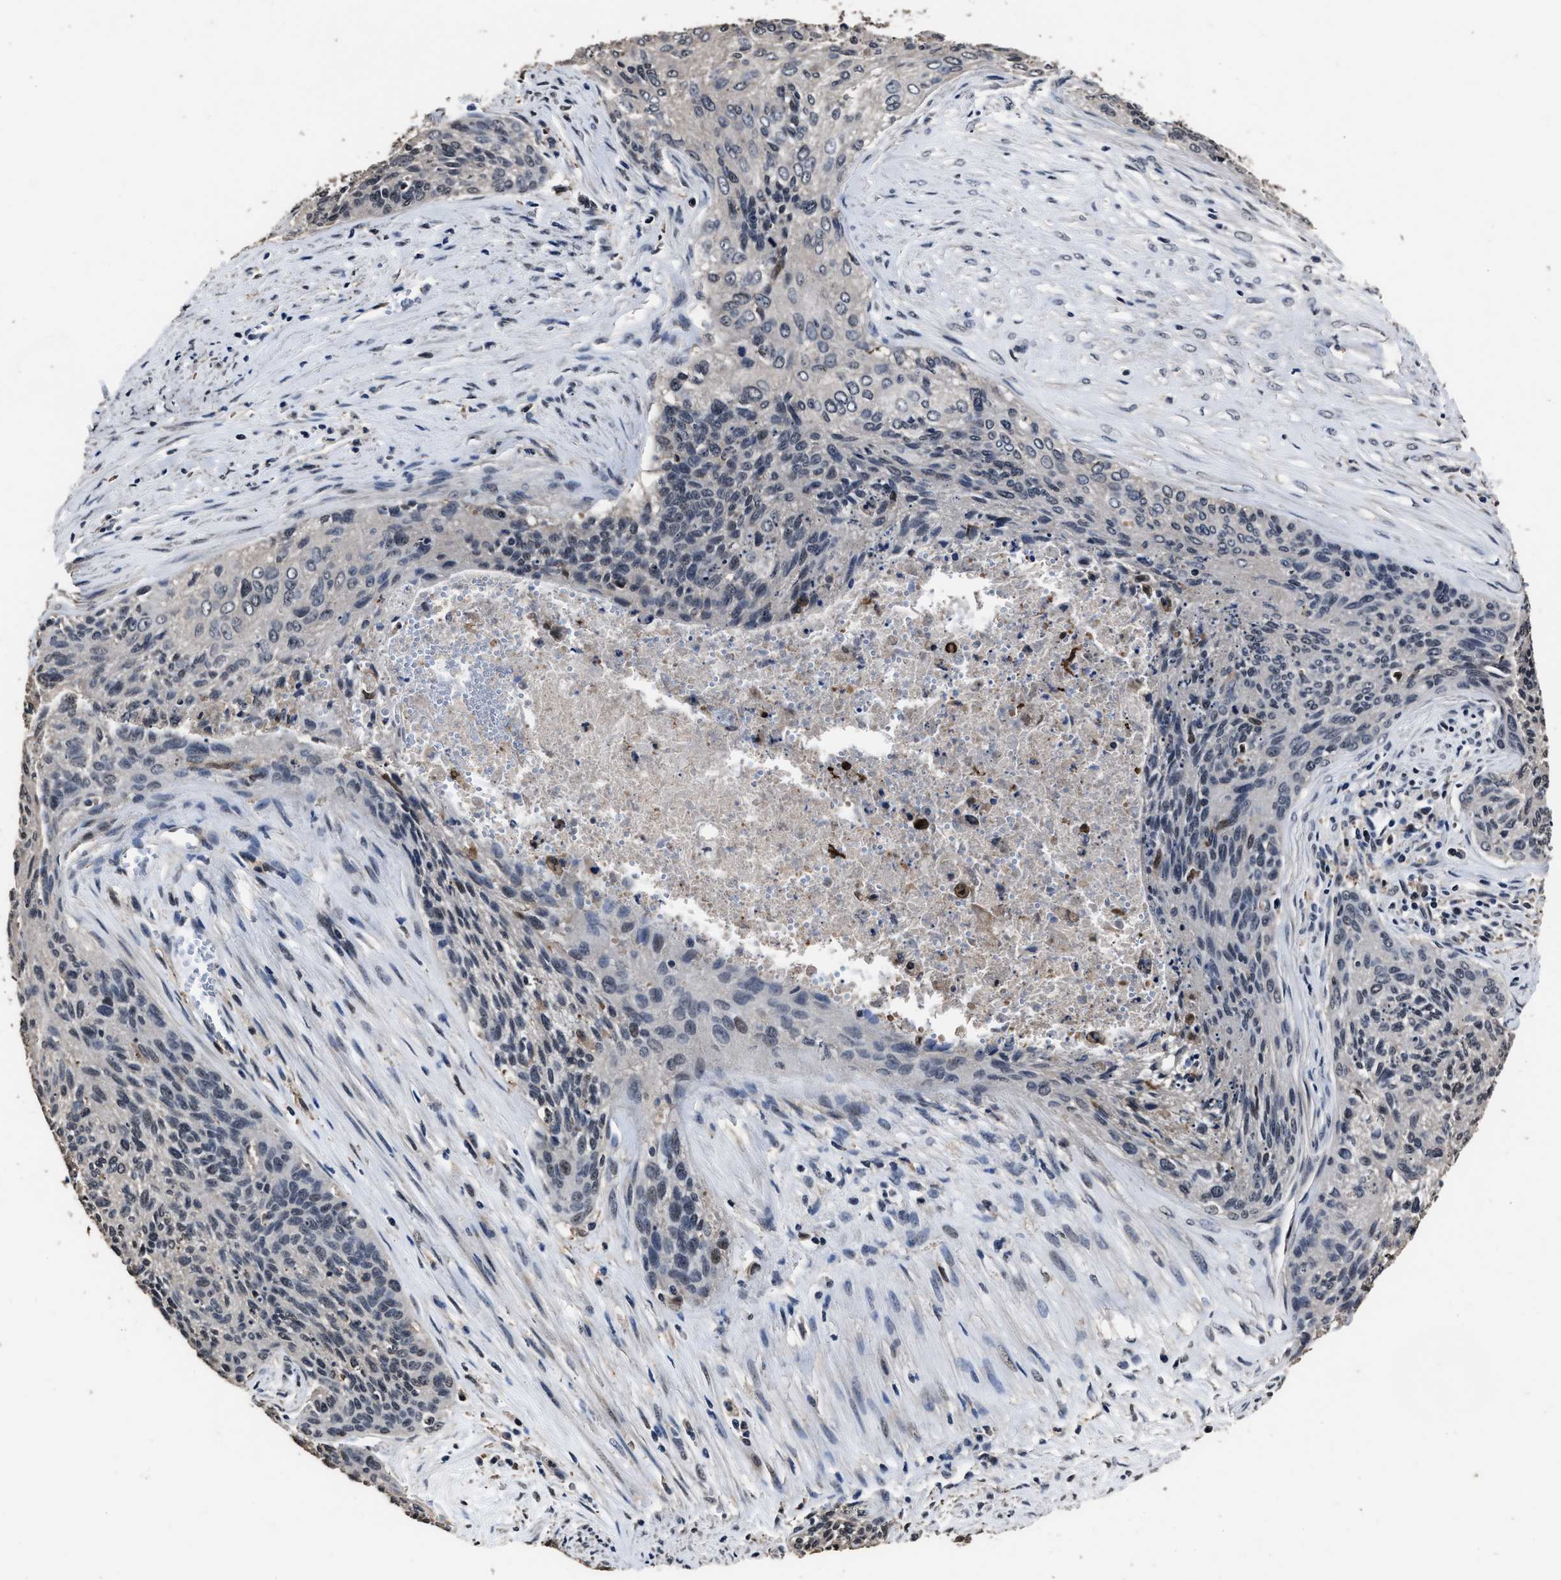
{"staining": {"intensity": "negative", "quantity": "none", "location": "none"}, "tissue": "cervical cancer", "cell_type": "Tumor cells", "image_type": "cancer", "snomed": [{"axis": "morphology", "description": "Squamous cell carcinoma, NOS"}, {"axis": "topography", "description": "Cervix"}], "caption": "High magnification brightfield microscopy of squamous cell carcinoma (cervical) stained with DAB (brown) and counterstained with hematoxylin (blue): tumor cells show no significant staining. (DAB IHC with hematoxylin counter stain).", "gene": "RSBN1L", "patient": {"sex": "female", "age": 55}}